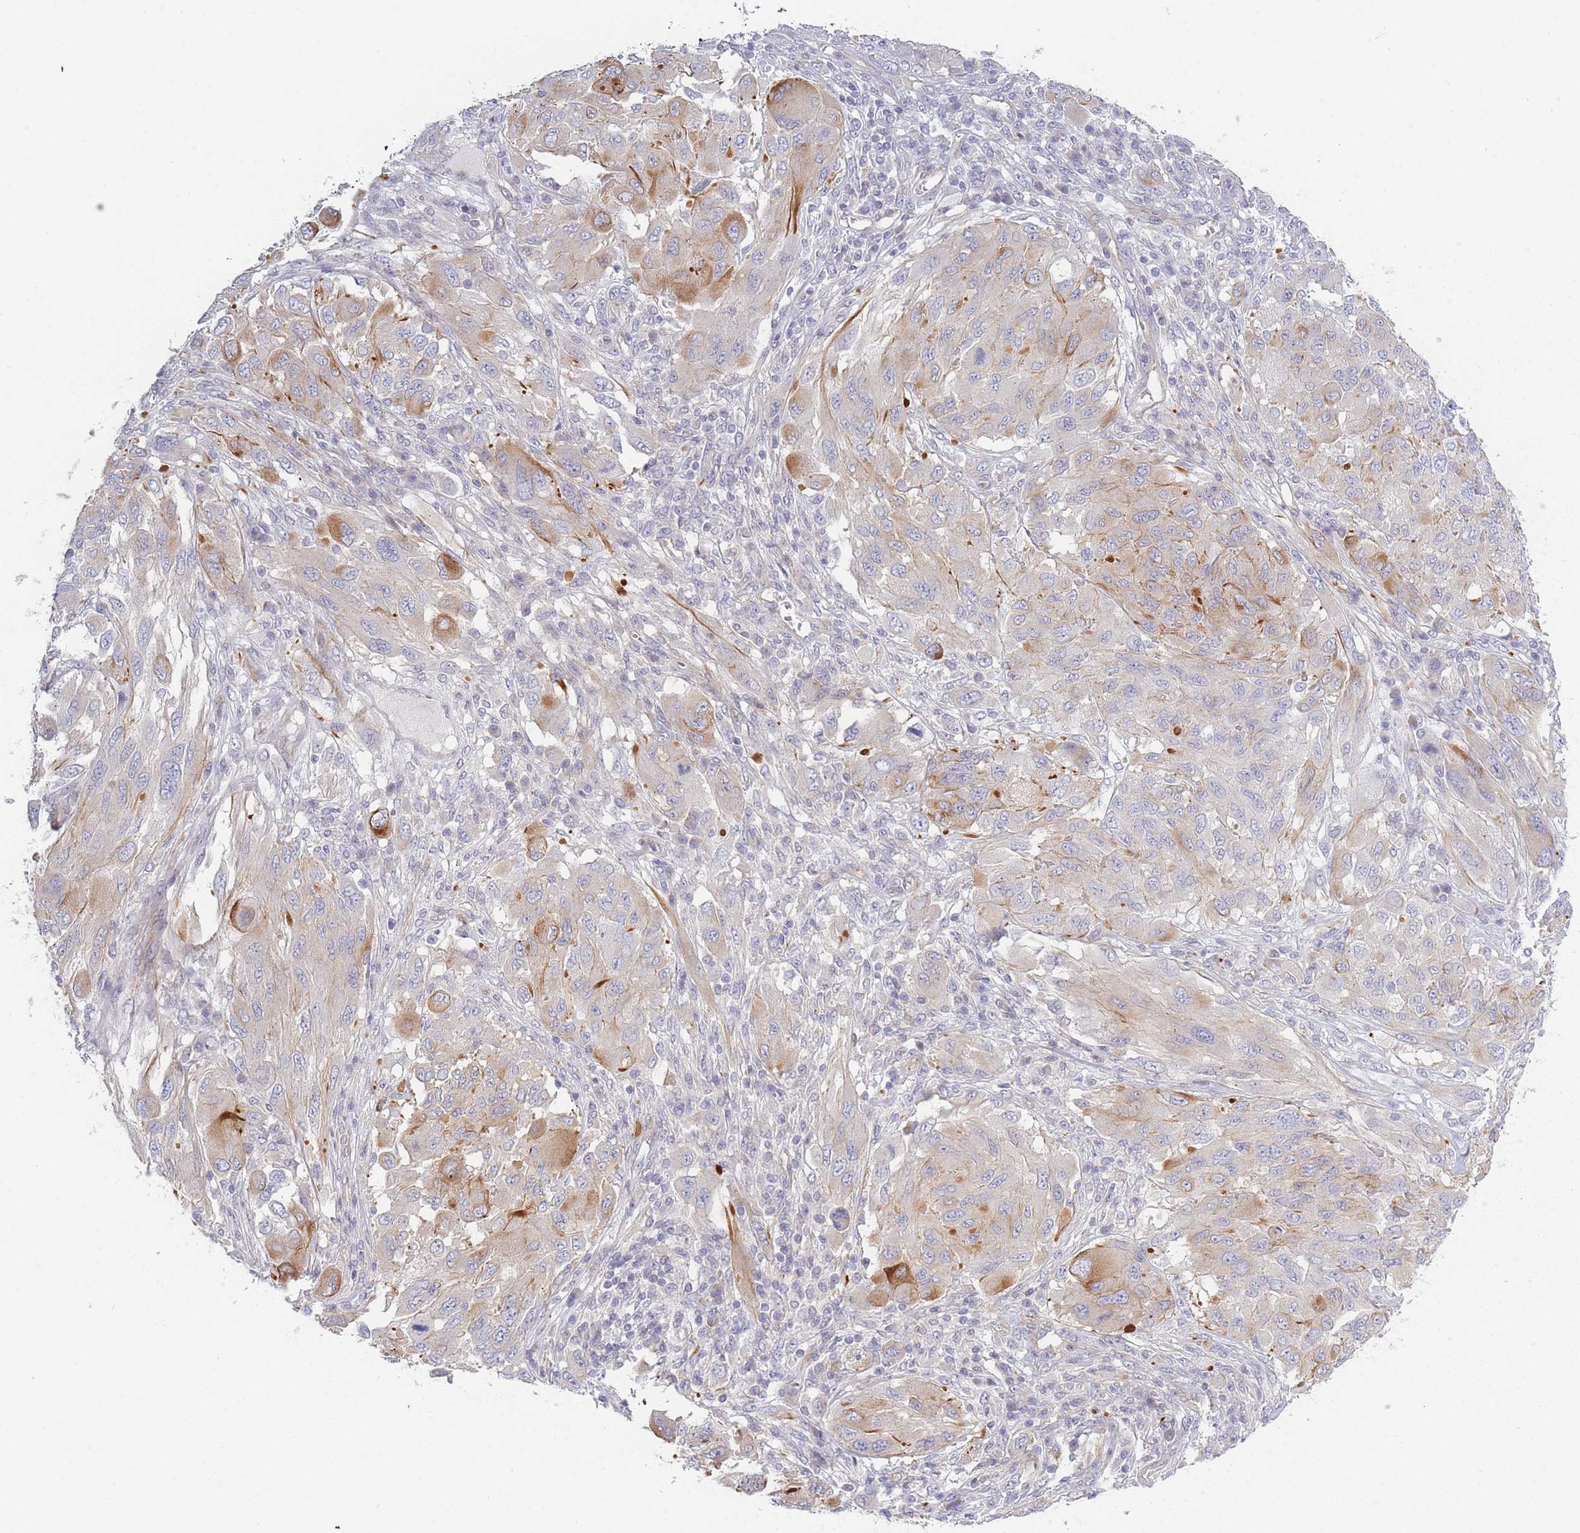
{"staining": {"intensity": "moderate", "quantity": "<25%", "location": "cytoplasmic/membranous"}, "tissue": "melanoma", "cell_type": "Tumor cells", "image_type": "cancer", "snomed": [{"axis": "morphology", "description": "Malignant melanoma, NOS"}, {"axis": "topography", "description": "Skin"}], "caption": "Malignant melanoma stained with immunohistochemistry (IHC) exhibits moderate cytoplasmic/membranous staining in approximately <25% of tumor cells.", "gene": "SLC7A6", "patient": {"sex": "female", "age": 91}}